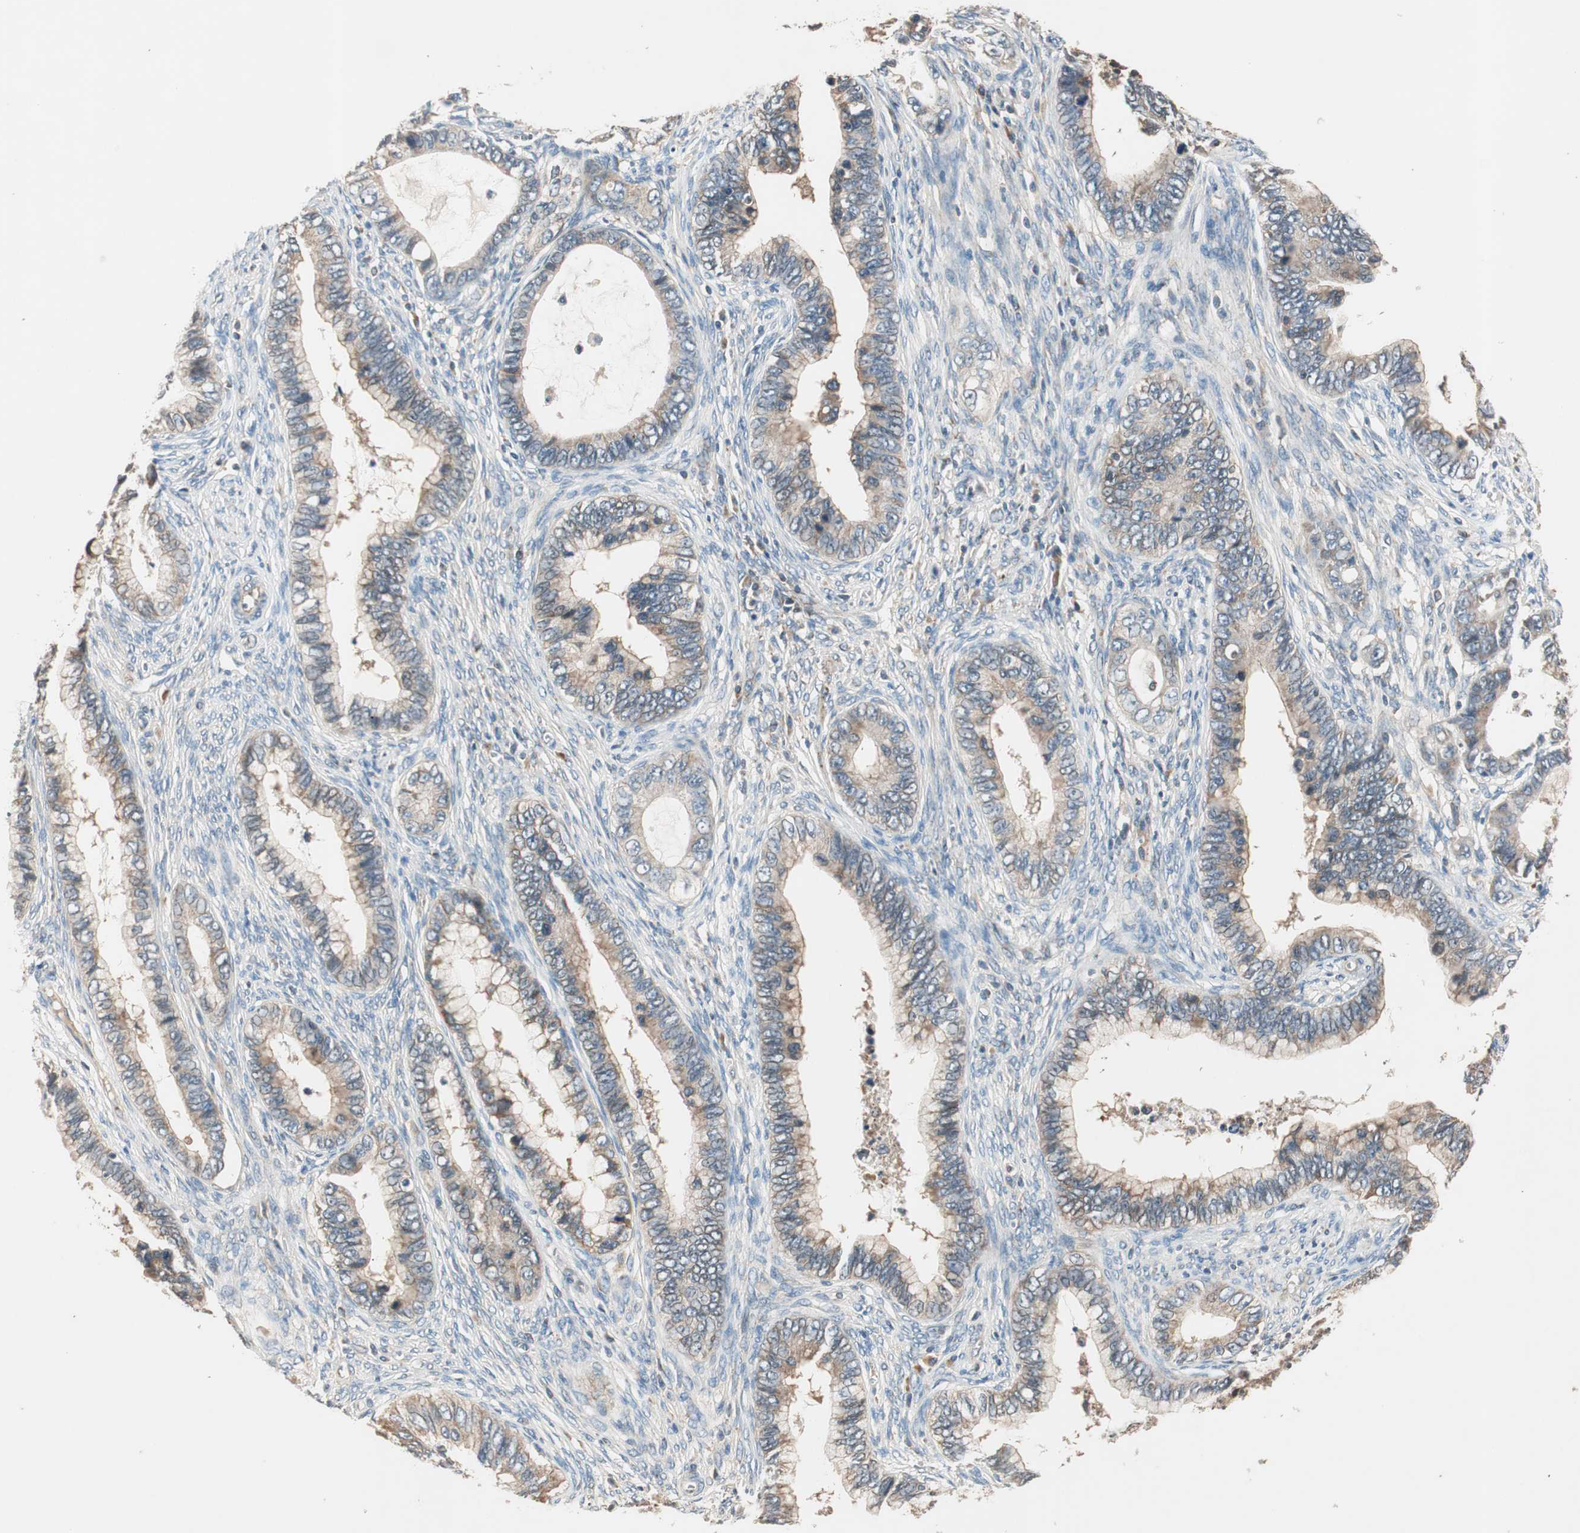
{"staining": {"intensity": "weak", "quantity": ">75%", "location": "cytoplasmic/membranous"}, "tissue": "cervical cancer", "cell_type": "Tumor cells", "image_type": "cancer", "snomed": [{"axis": "morphology", "description": "Adenocarcinoma, NOS"}, {"axis": "topography", "description": "Cervix"}], "caption": "DAB immunohistochemical staining of human cervical cancer reveals weak cytoplasmic/membranous protein expression in about >75% of tumor cells.", "gene": "HPN", "patient": {"sex": "female", "age": 44}}